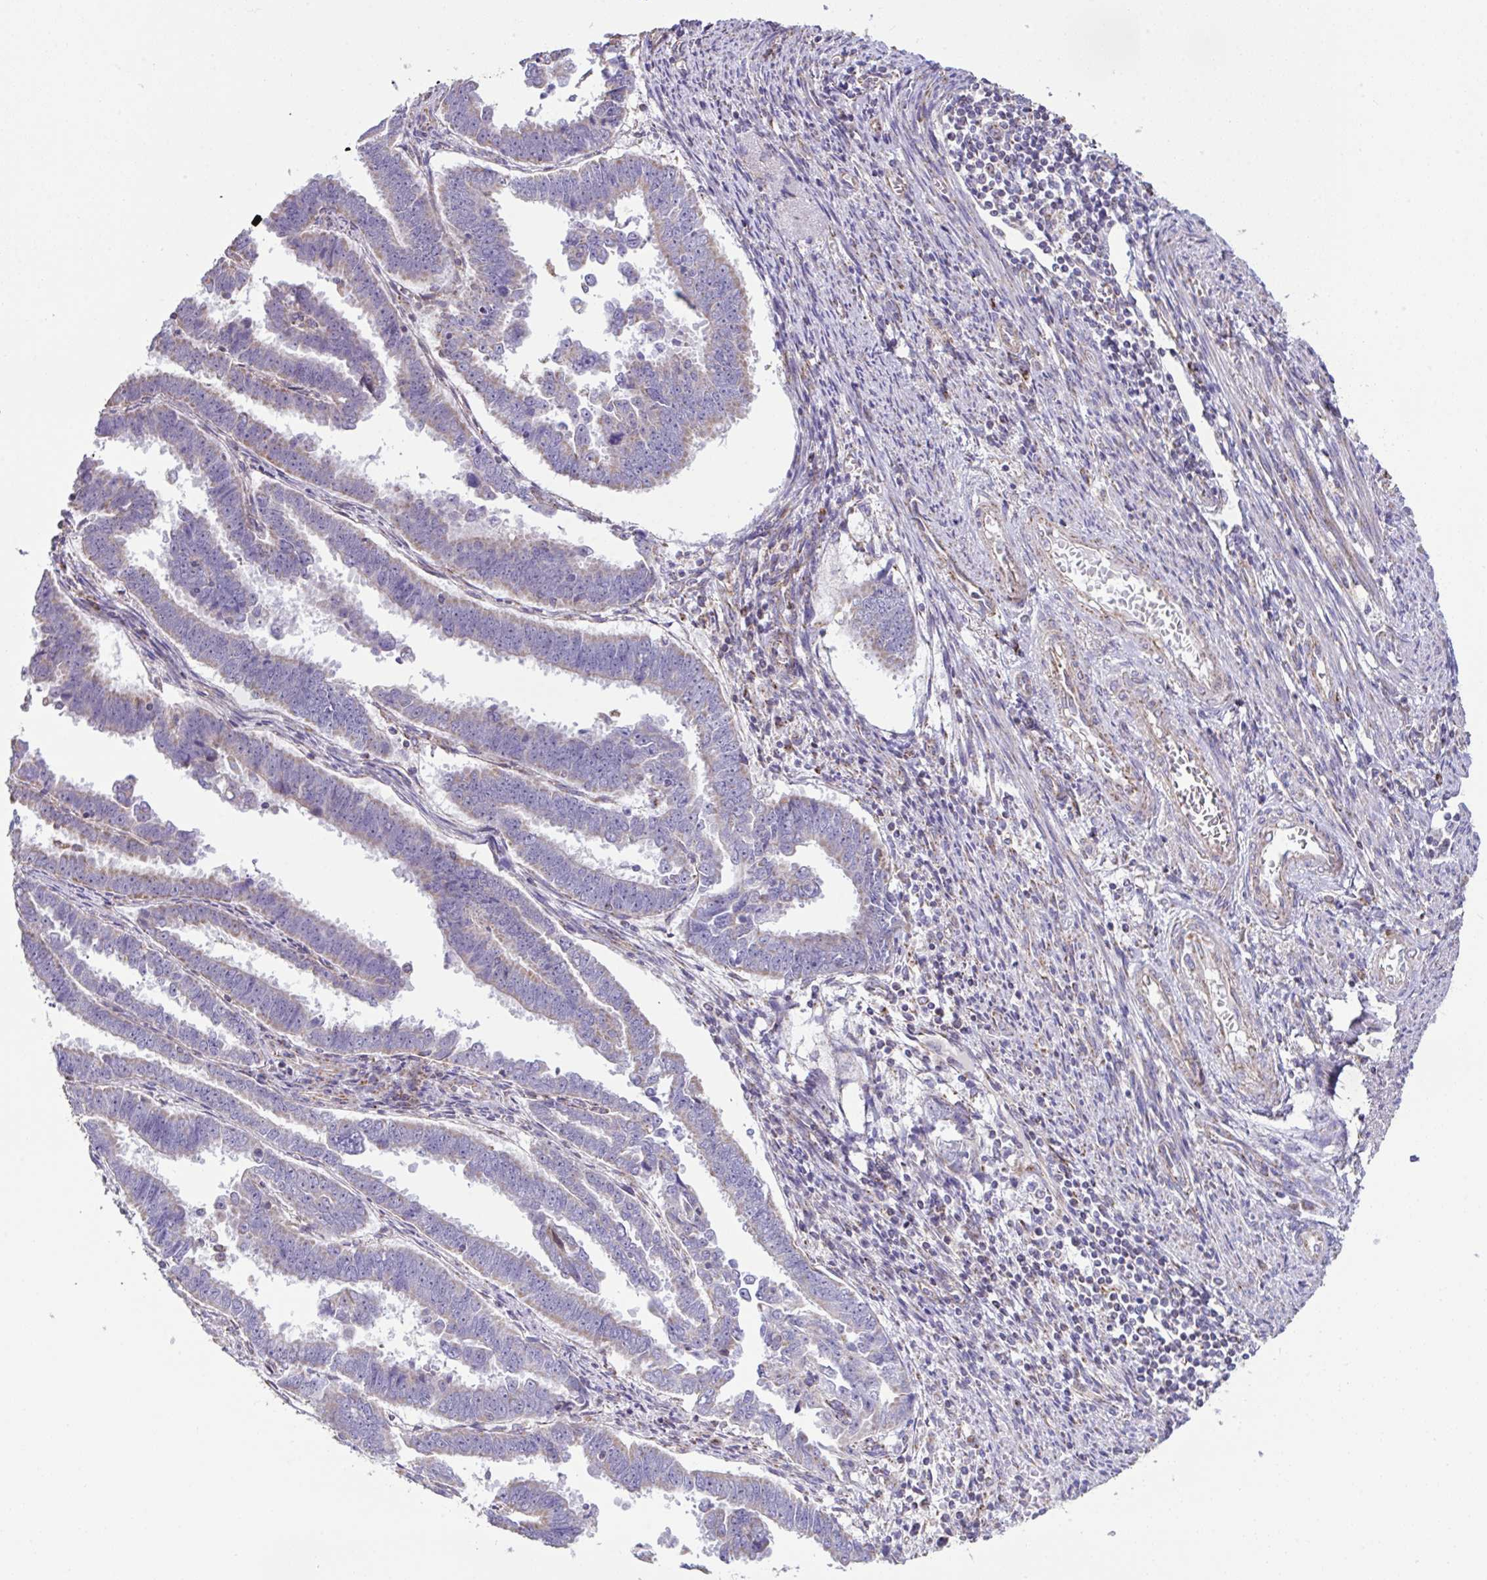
{"staining": {"intensity": "negative", "quantity": "none", "location": "none"}, "tissue": "endometrial cancer", "cell_type": "Tumor cells", "image_type": "cancer", "snomed": [{"axis": "morphology", "description": "Adenocarcinoma, NOS"}, {"axis": "topography", "description": "Endometrium"}], "caption": "This is an immunohistochemistry image of endometrial cancer (adenocarcinoma). There is no staining in tumor cells.", "gene": "DOK7", "patient": {"sex": "female", "age": 75}}